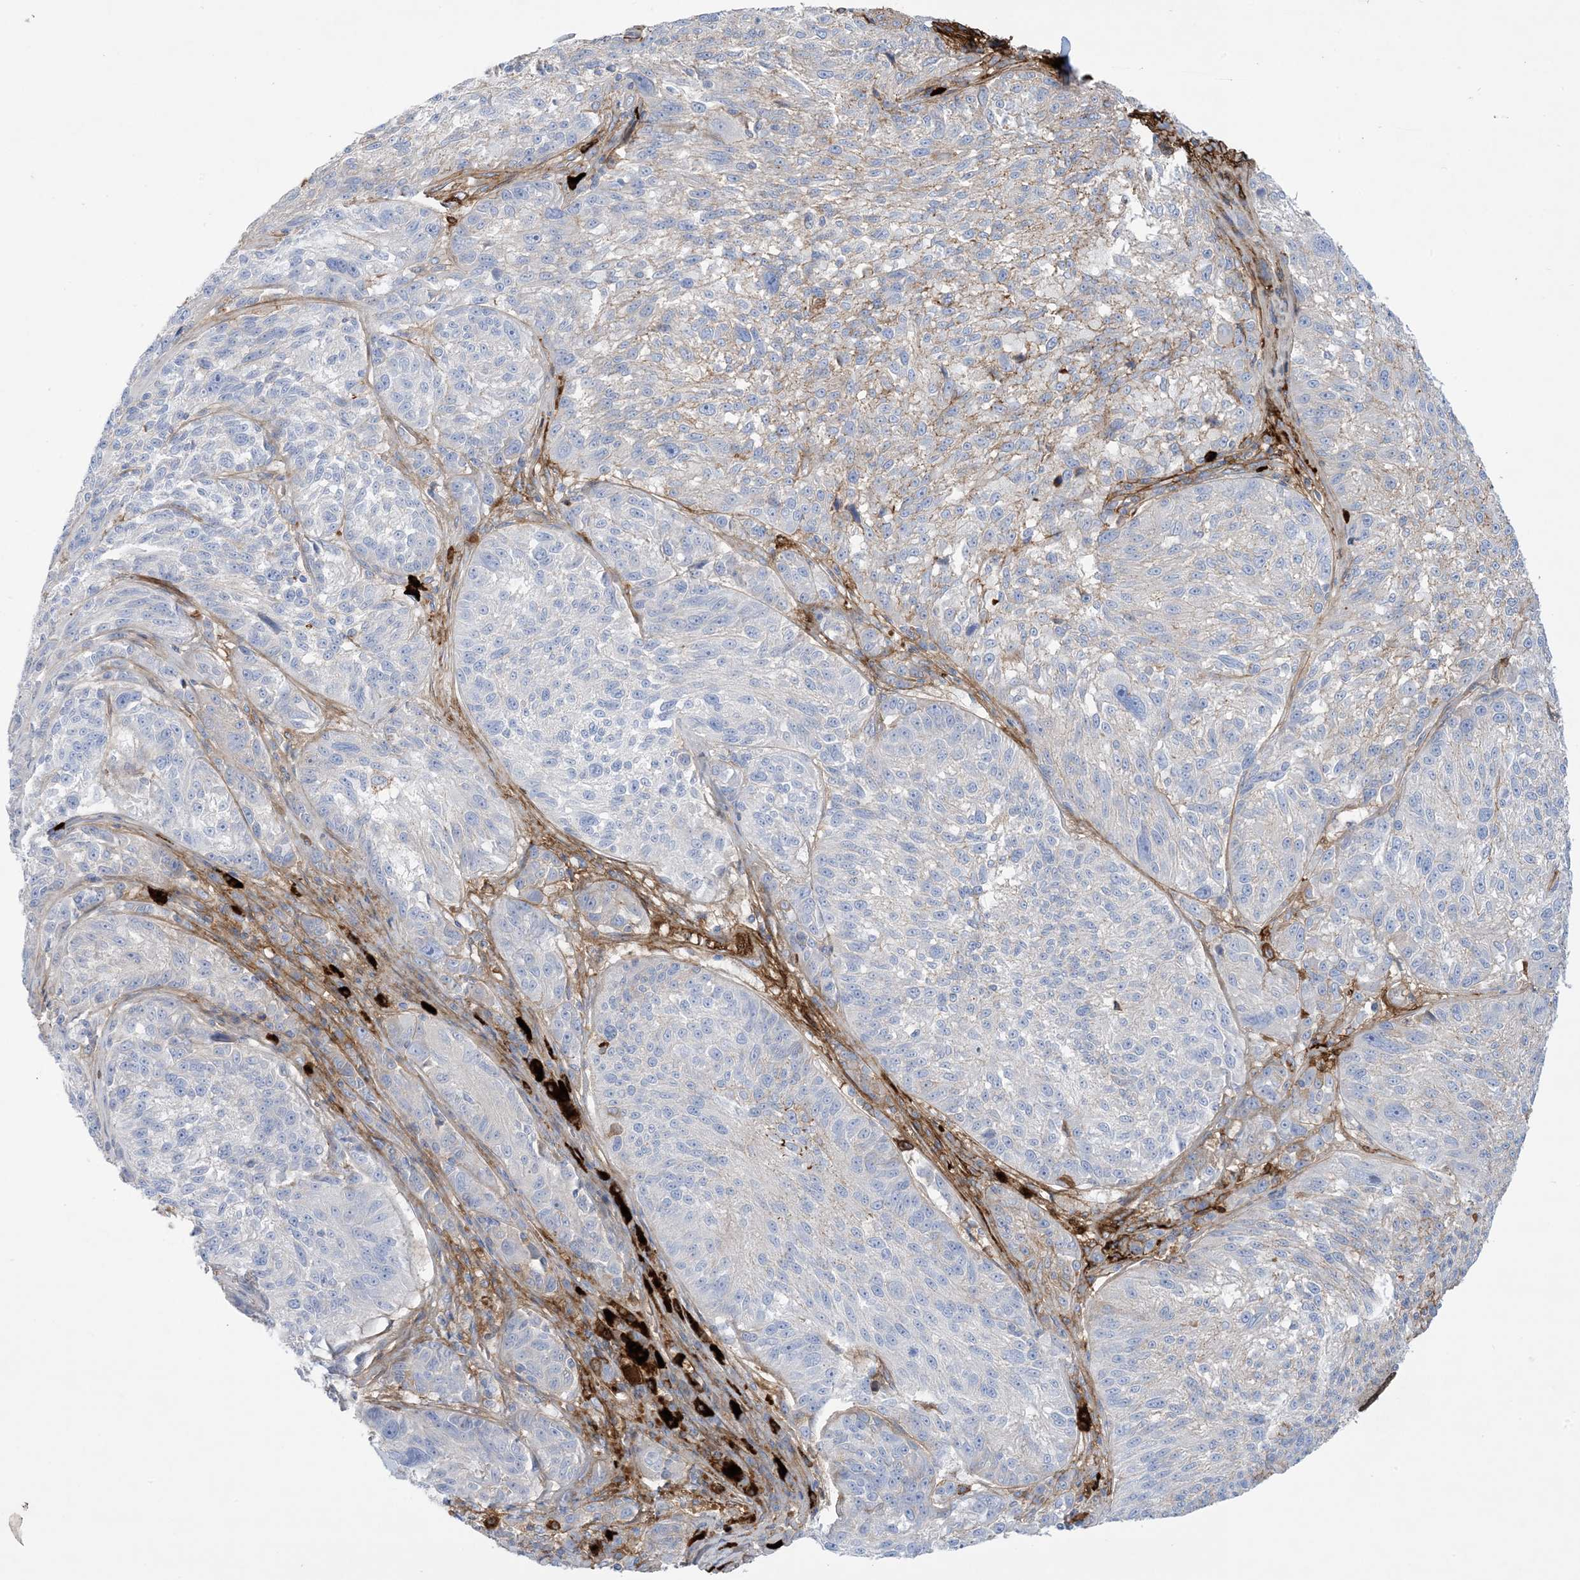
{"staining": {"intensity": "negative", "quantity": "none", "location": "none"}, "tissue": "melanoma", "cell_type": "Tumor cells", "image_type": "cancer", "snomed": [{"axis": "morphology", "description": "Malignant melanoma, NOS"}, {"axis": "topography", "description": "Skin"}], "caption": "DAB immunohistochemical staining of melanoma exhibits no significant expression in tumor cells. Nuclei are stained in blue.", "gene": "ATP11C", "patient": {"sex": "male", "age": 53}}